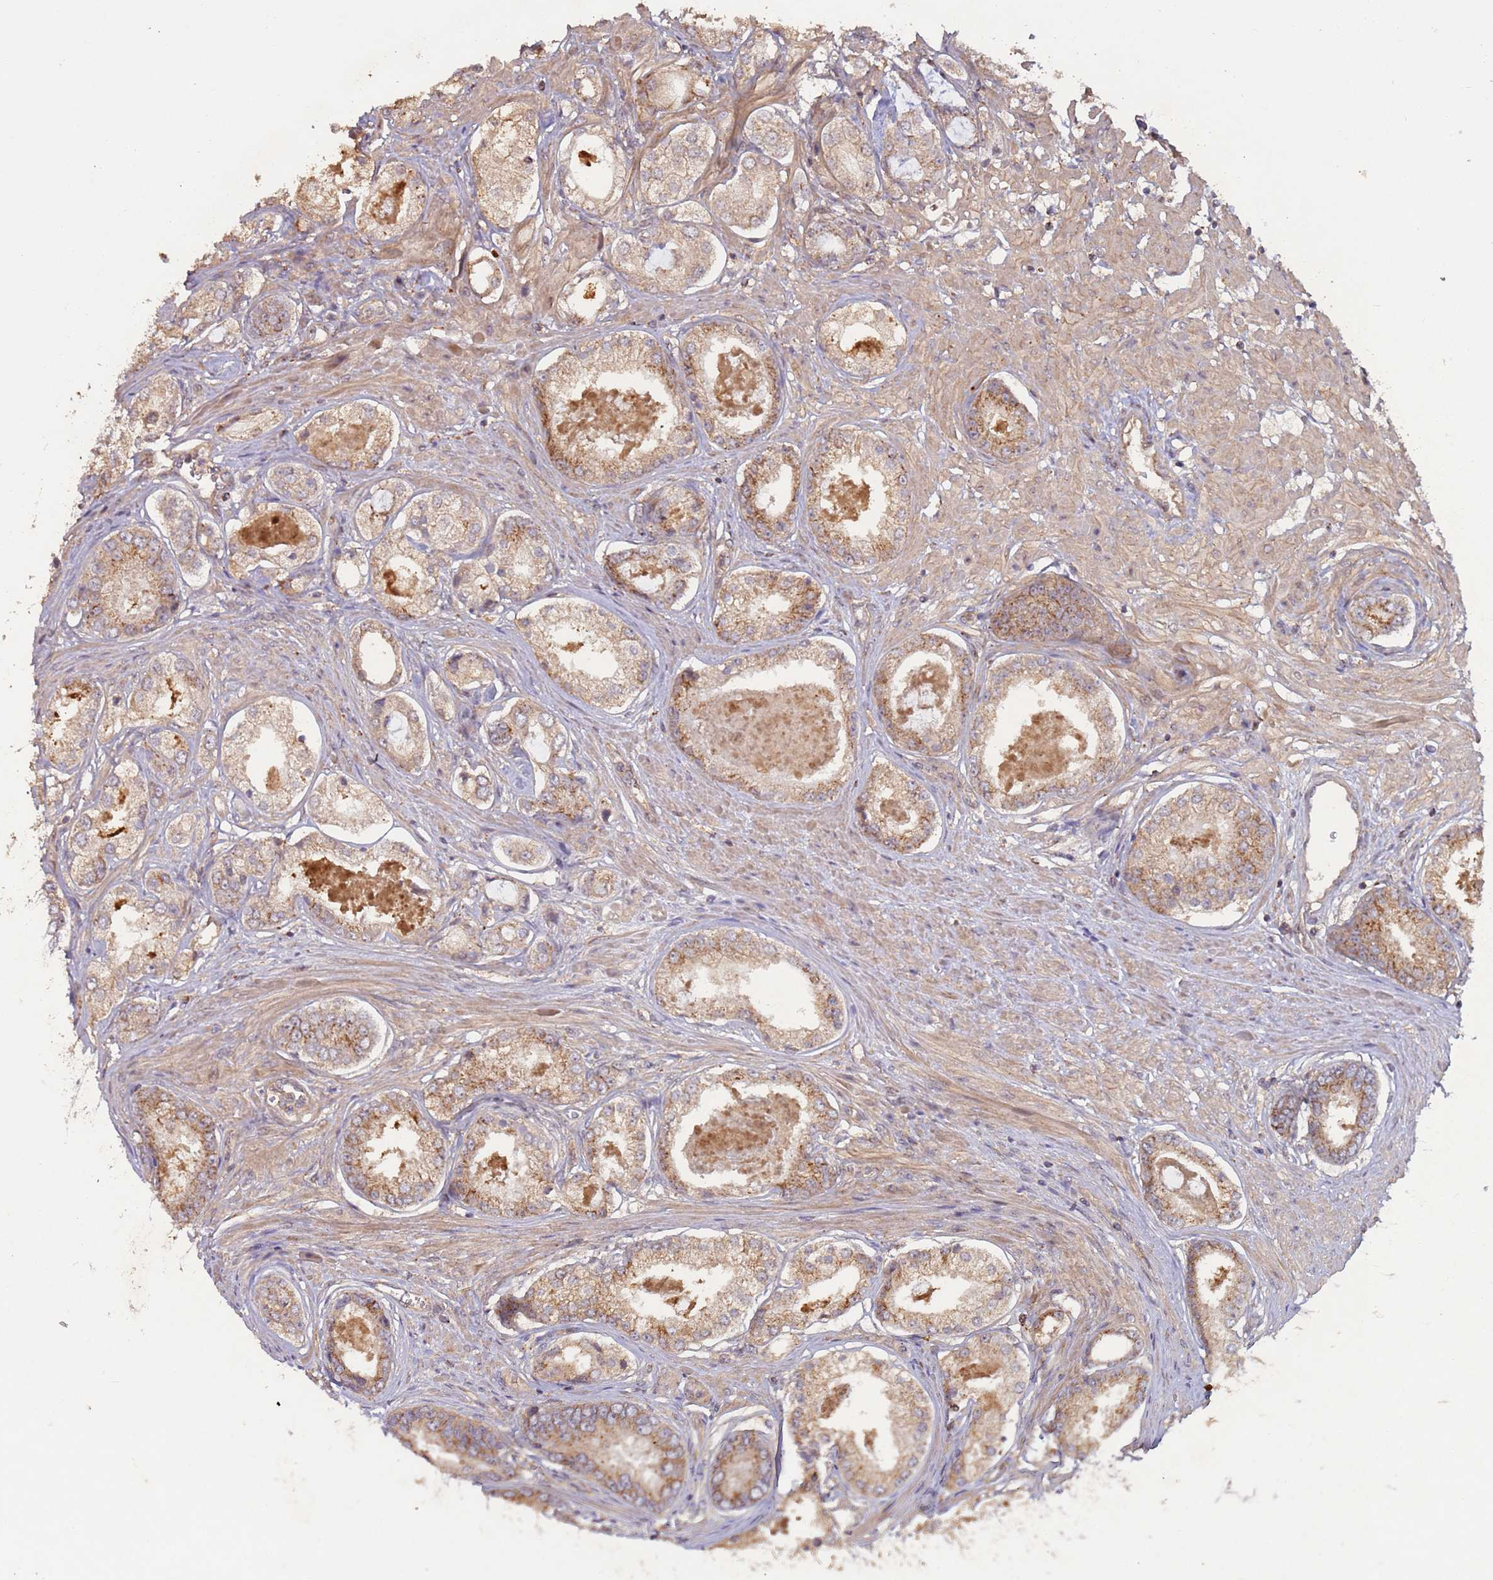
{"staining": {"intensity": "moderate", "quantity": ">75%", "location": "cytoplasmic/membranous"}, "tissue": "prostate cancer", "cell_type": "Tumor cells", "image_type": "cancer", "snomed": [{"axis": "morphology", "description": "Adenocarcinoma, Low grade"}, {"axis": "topography", "description": "Prostate"}], "caption": "IHC of adenocarcinoma (low-grade) (prostate) shows medium levels of moderate cytoplasmic/membranous staining in about >75% of tumor cells.", "gene": "KANSL1L", "patient": {"sex": "male", "age": 68}}